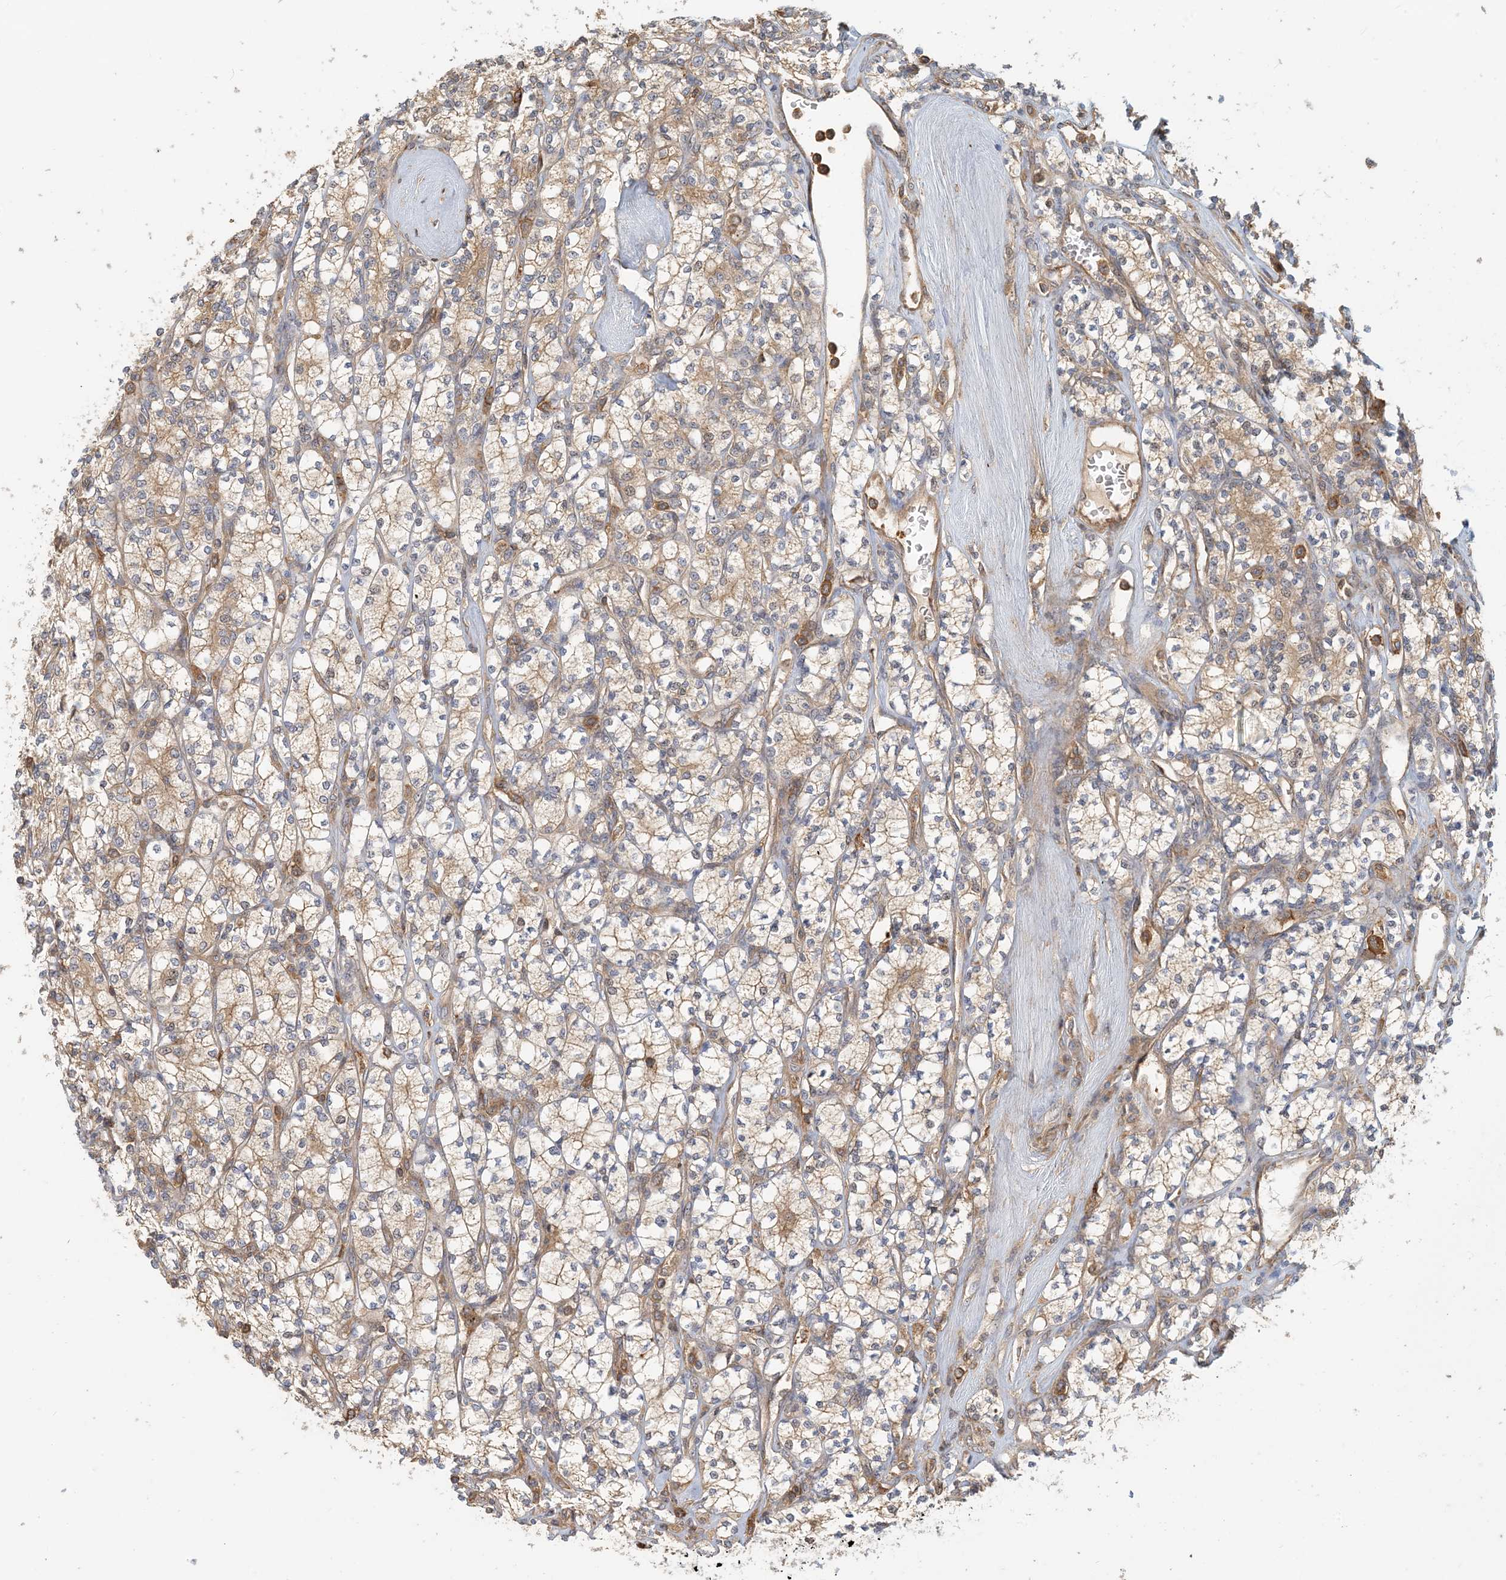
{"staining": {"intensity": "weak", "quantity": ">75%", "location": "cytoplasmic/membranous"}, "tissue": "renal cancer", "cell_type": "Tumor cells", "image_type": "cancer", "snomed": [{"axis": "morphology", "description": "Adenocarcinoma, NOS"}, {"axis": "topography", "description": "Kidney"}], "caption": "Brown immunohistochemical staining in renal cancer (adenocarcinoma) displays weak cytoplasmic/membranous expression in approximately >75% of tumor cells.", "gene": "COLEC11", "patient": {"sex": "male", "age": 77}}